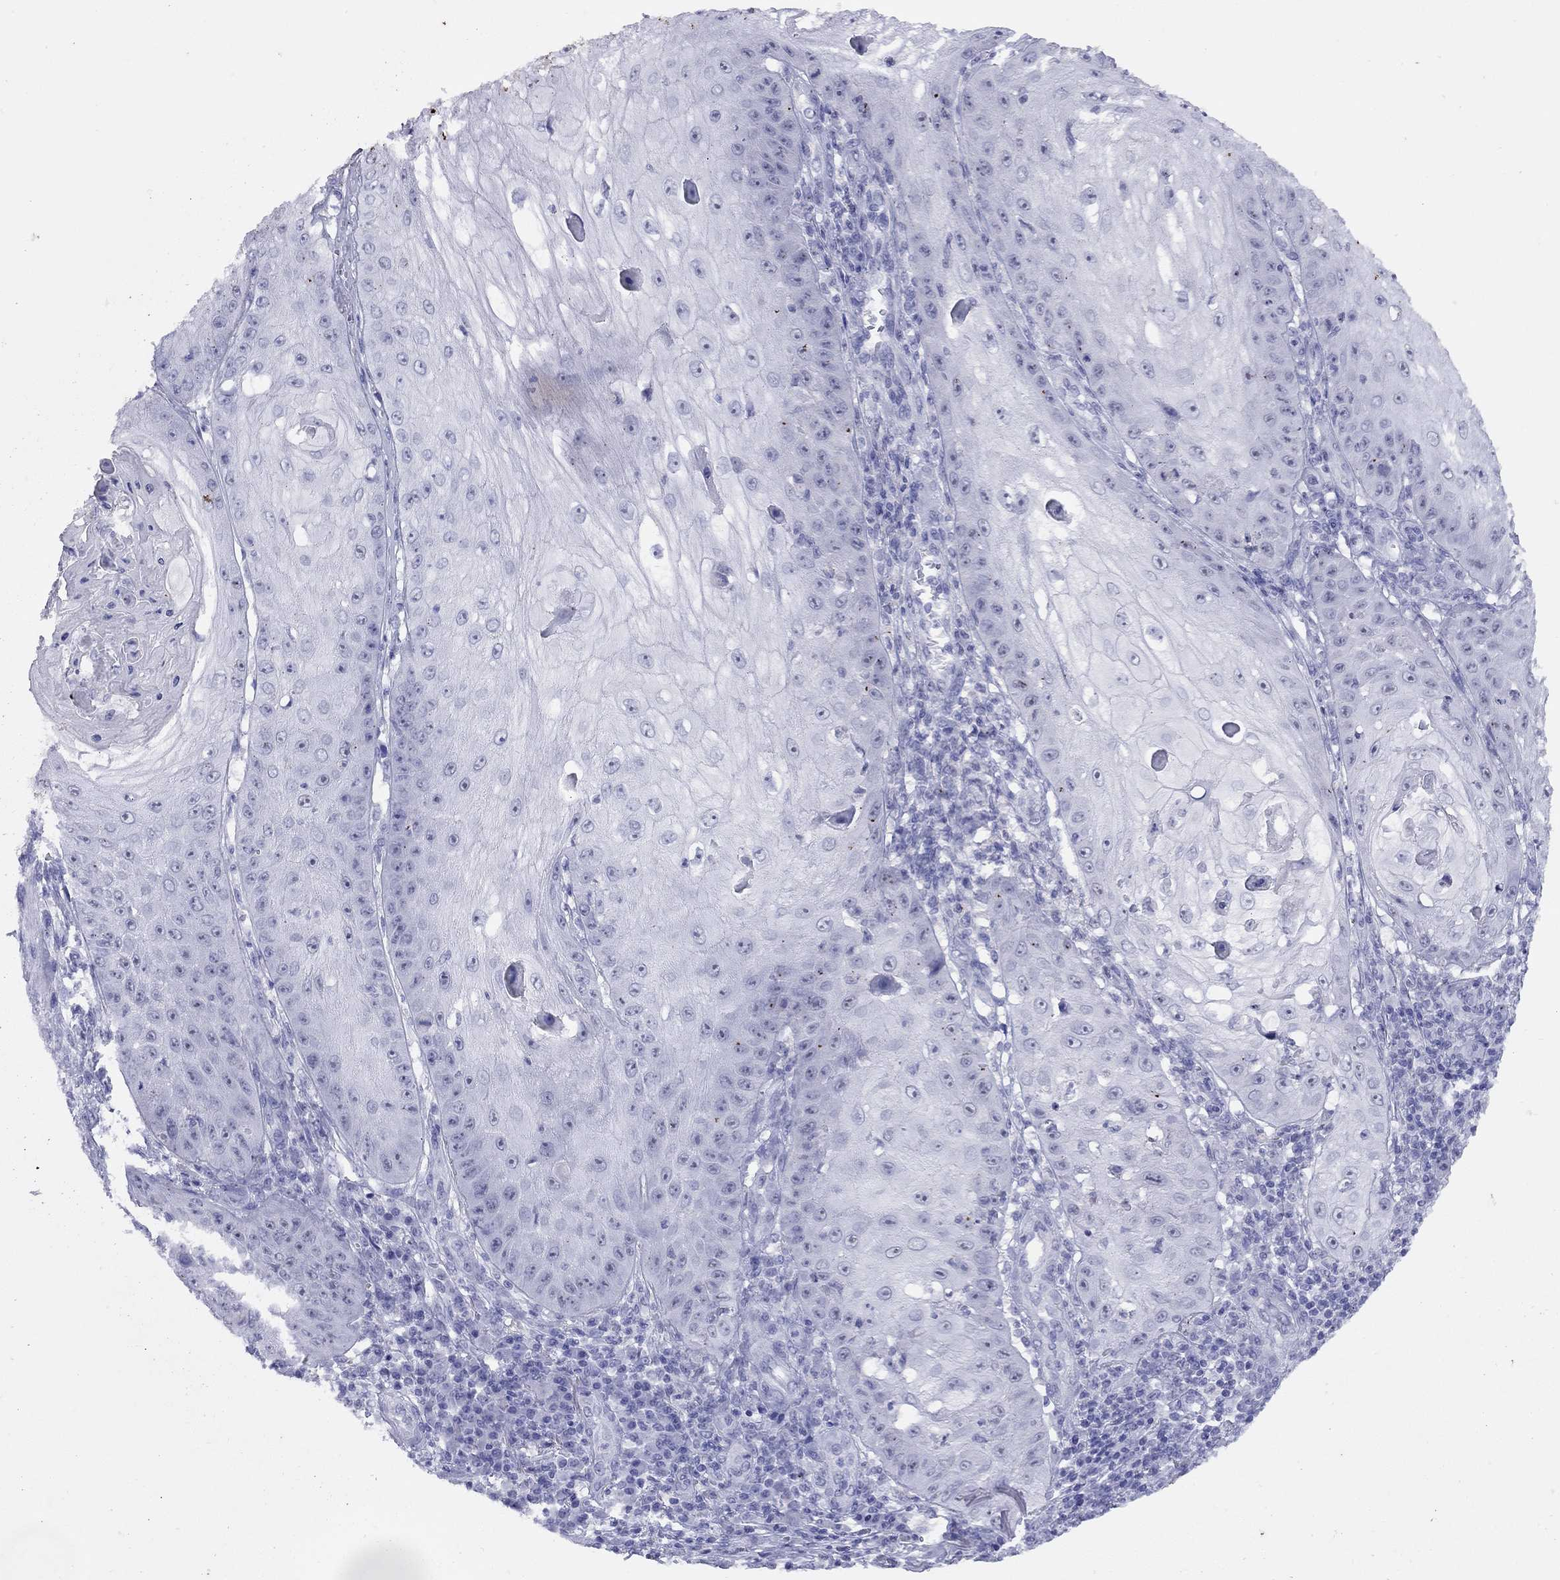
{"staining": {"intensity": "negative", "quantity": "none", "location": "none"}, "tissue": "skin cancer", "cell_type": "Tumor cells", "image_type": "cancer", "snomed": [{"axis": "morphology", "description": "Squamous cell carcinoma, NOS"}, {"axis": "topography", "description": "Skin"}], "caption": "This image is of skin squamous cell carcinoma stained with IHC to label a protein in brown with the nuclei are counter-stained blue. There is no expression in tumor cells.", "gene": "LYAR", "patient": {"sex": "male", "age": 70}}